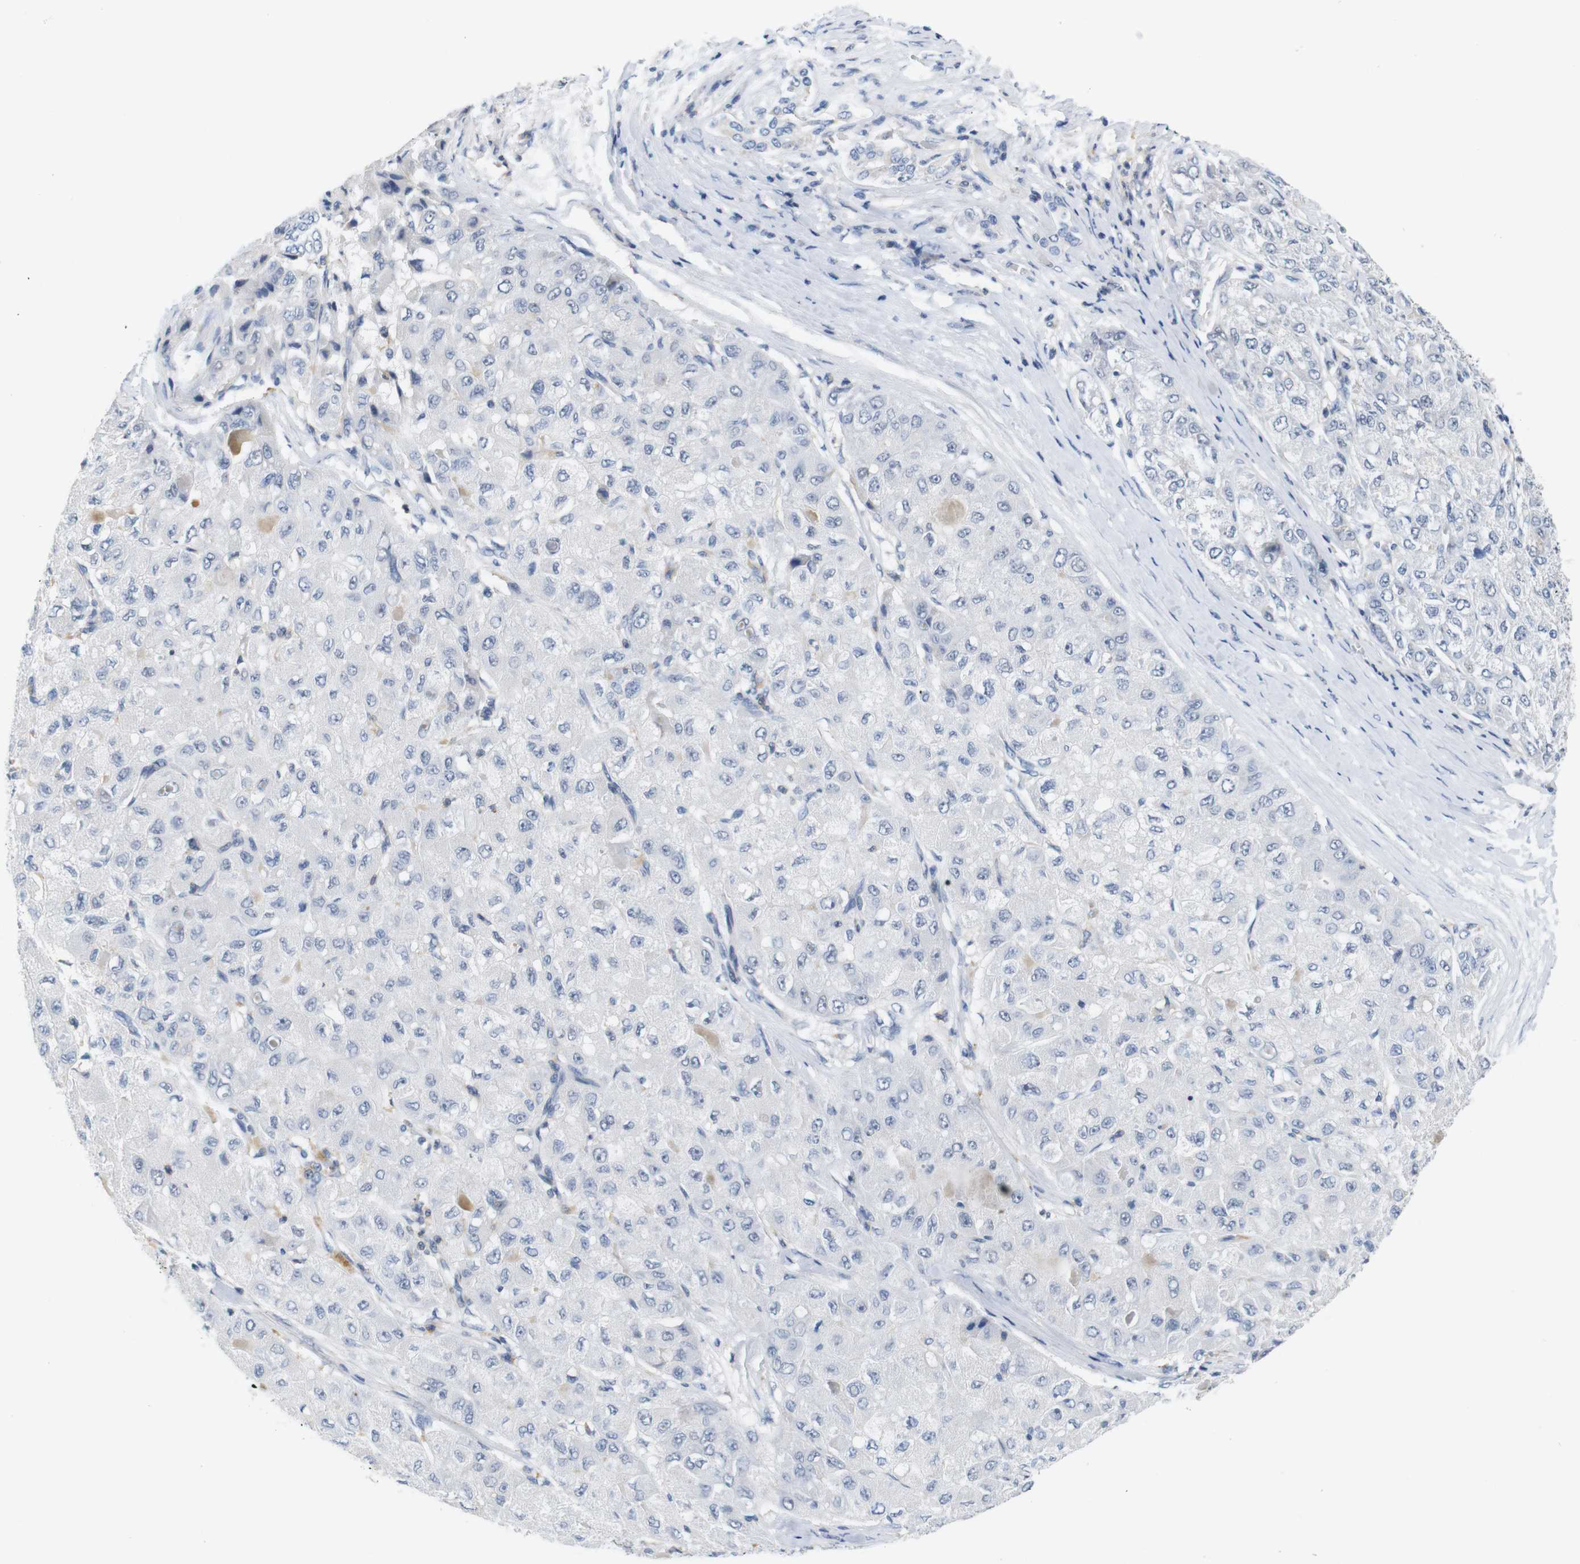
{"staining": {"intensity": "negative", "quantity": "none", "location": "none"}, "tissue": "liver cancer", "cell_type": "Tumor cells", "image_type": "cancer", "snomed": [{"axis": "morphology", "description": "Carcinoma, Hepatocellular, NOS"}, {"axis": "topography", "description": "Liver"}], "caption": "Image shows no protein positivity in tumor cells of liver cancer (hepatocellular carcinoma) tissue. (DAB immunohistochemistry (IHC) visualized using brightfield microscopy, high magnification).", "gene": "OTOF", "patient": {"sex": "male", "age": 80}}